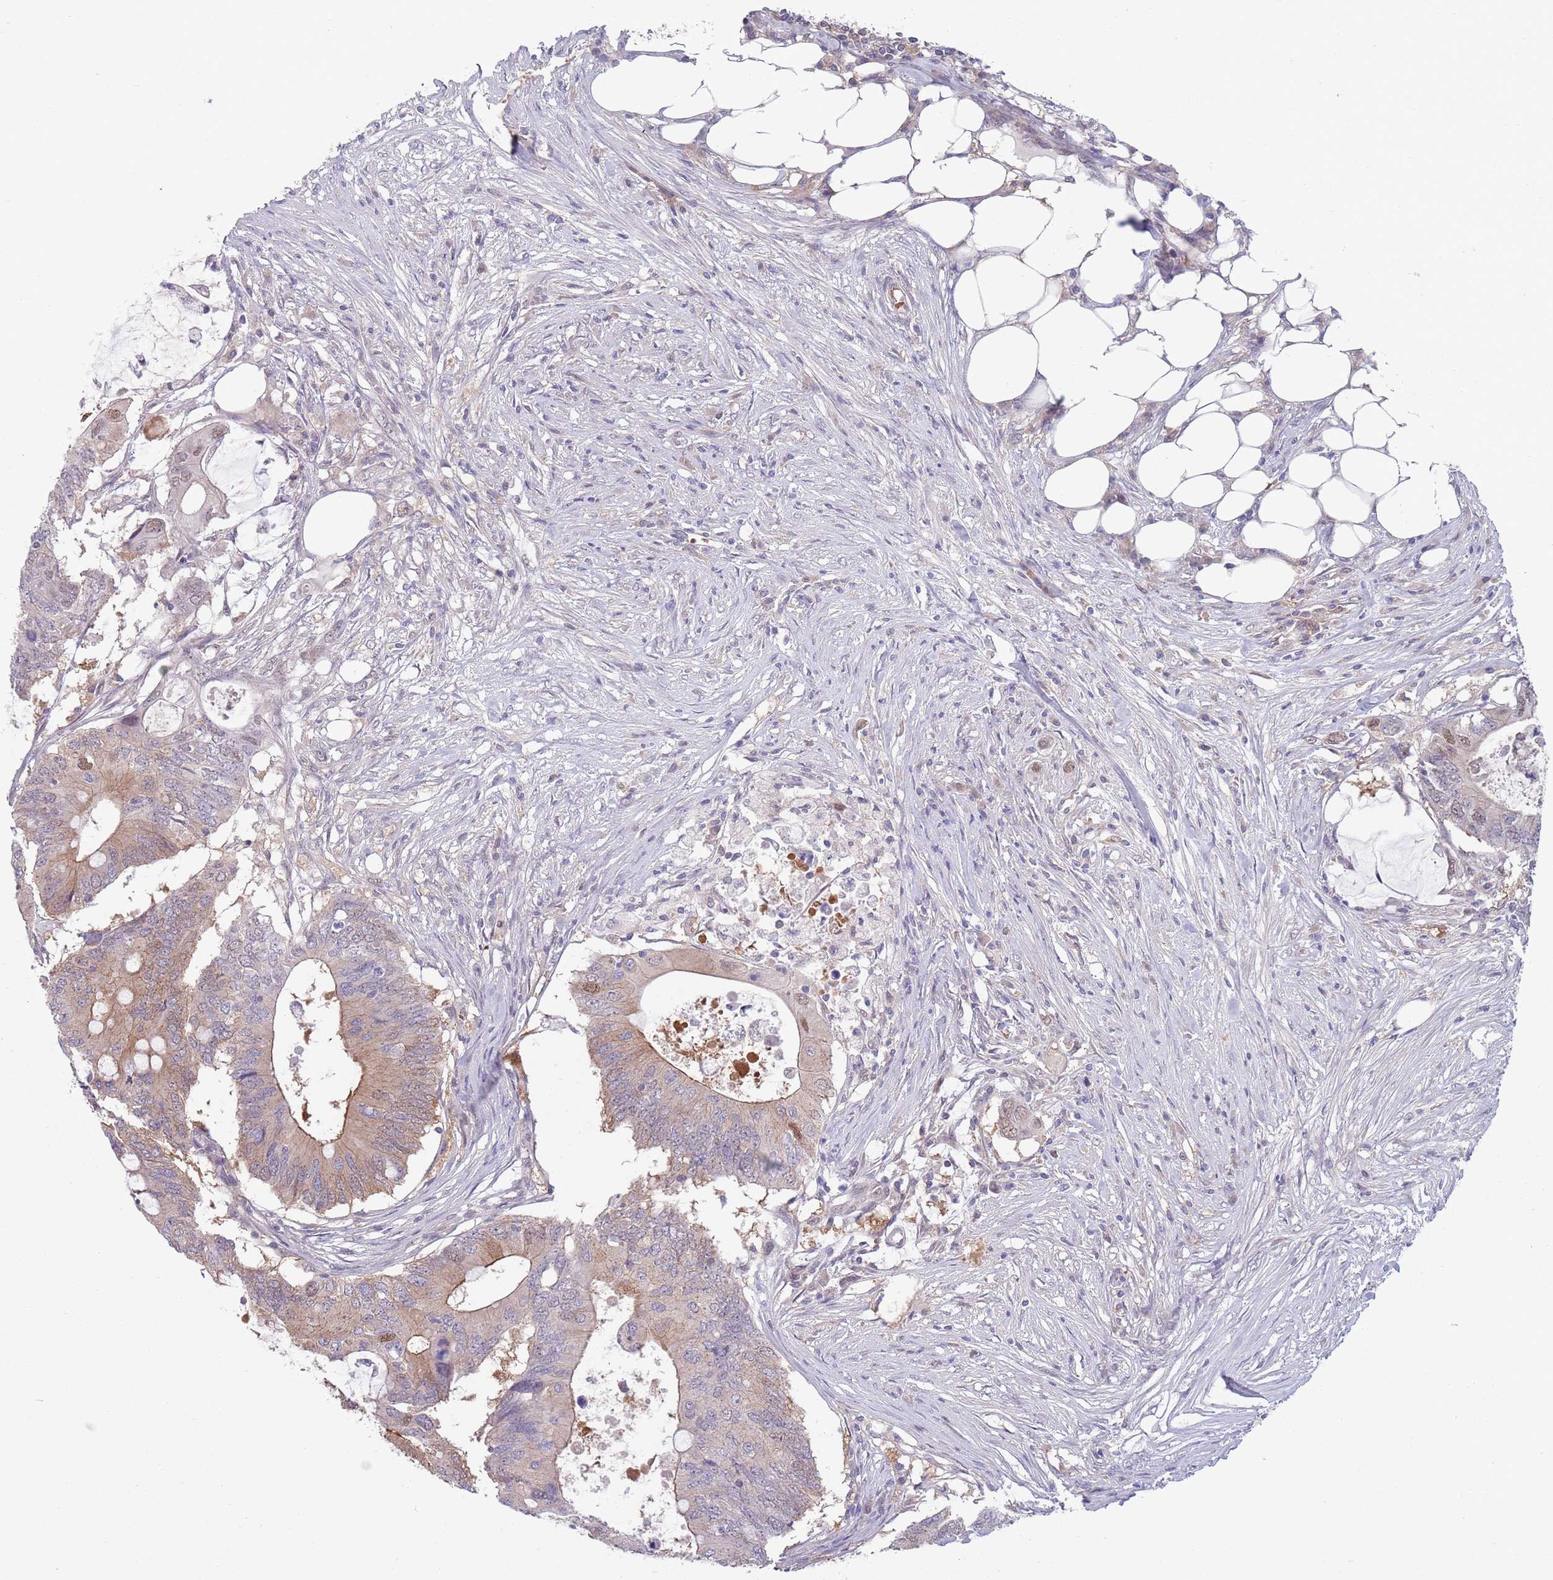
{"staining": {"intensity": "moderate", "quantity": ">75%", "location": "cytoplasmic/membranous,nuclear"}, "tissue": "colorectal cancer", "cell_type": "Tumor cells", "image_type": "cancer", "snomed": [{"axis": "morphology", "description": "Adenocarcinoma, NOS"}, {"axis": "topography", "description": "Colon"}], "caption": "Tumor cells show moderate cytoplasmic/membranous and nuclear staining in approximately >75% of cells in colorectal adenocarcinoma.", "gene": "CLNS1A", "patient": {"sex": "male", "age": 71}}